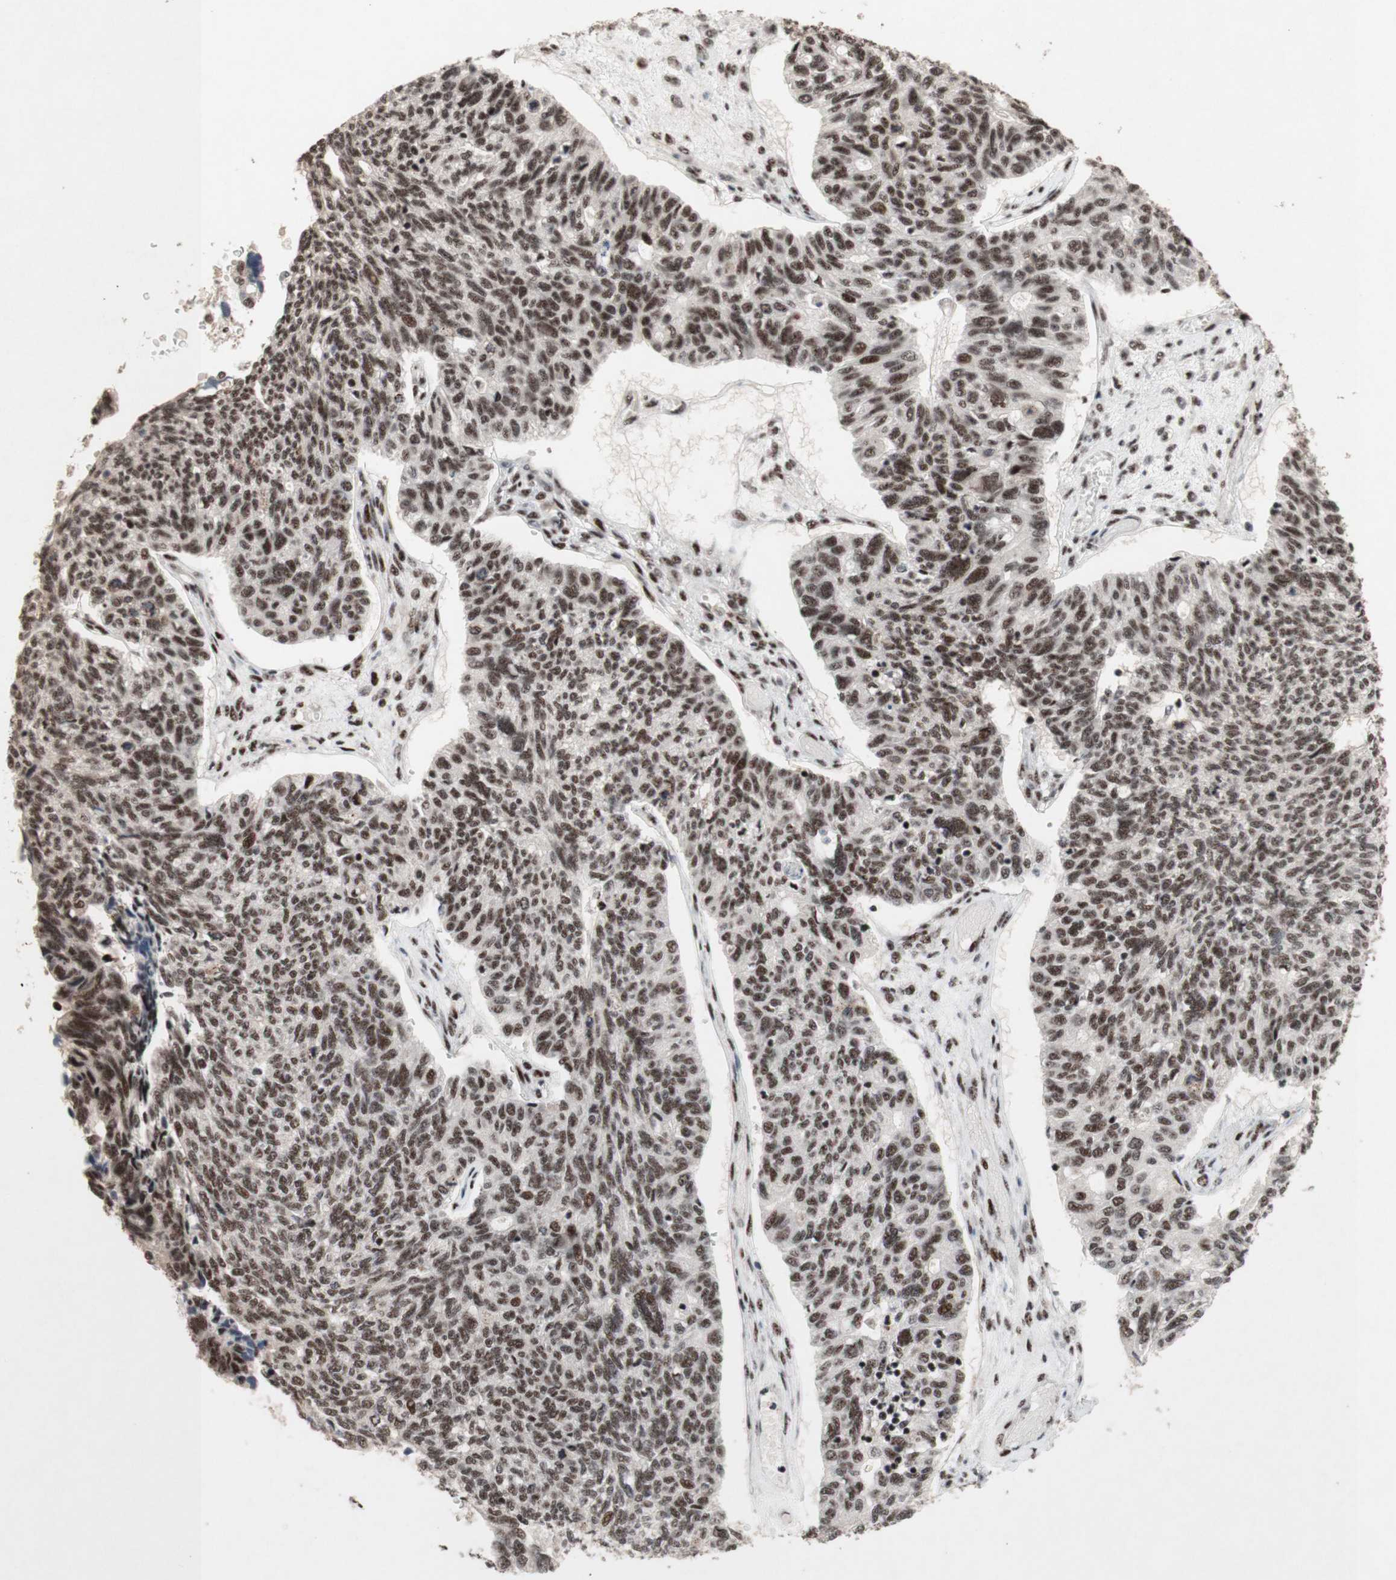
{"staining": {"intensity": "moderate", "quantity": ">75%", "location": "nuclear"}, "tissue": "ovarian cancer", "cell_type": "Tumor cells", "image_type": "cancer", "snomed": [{"axis": "morphology", "description": "Cystadenocarcinoma, serous, NOS"}, {"axis": "topography", "description": "Ovary"}], "caption": "Immunohistochemical staining of ovarian serous cystadenocarcinoma demonstrates medium levels of moderate nuclear protein expression in approximately >75% of tumor cells.", "gene": "TLE1", "patient": {"sex": "female", "age": 79}}